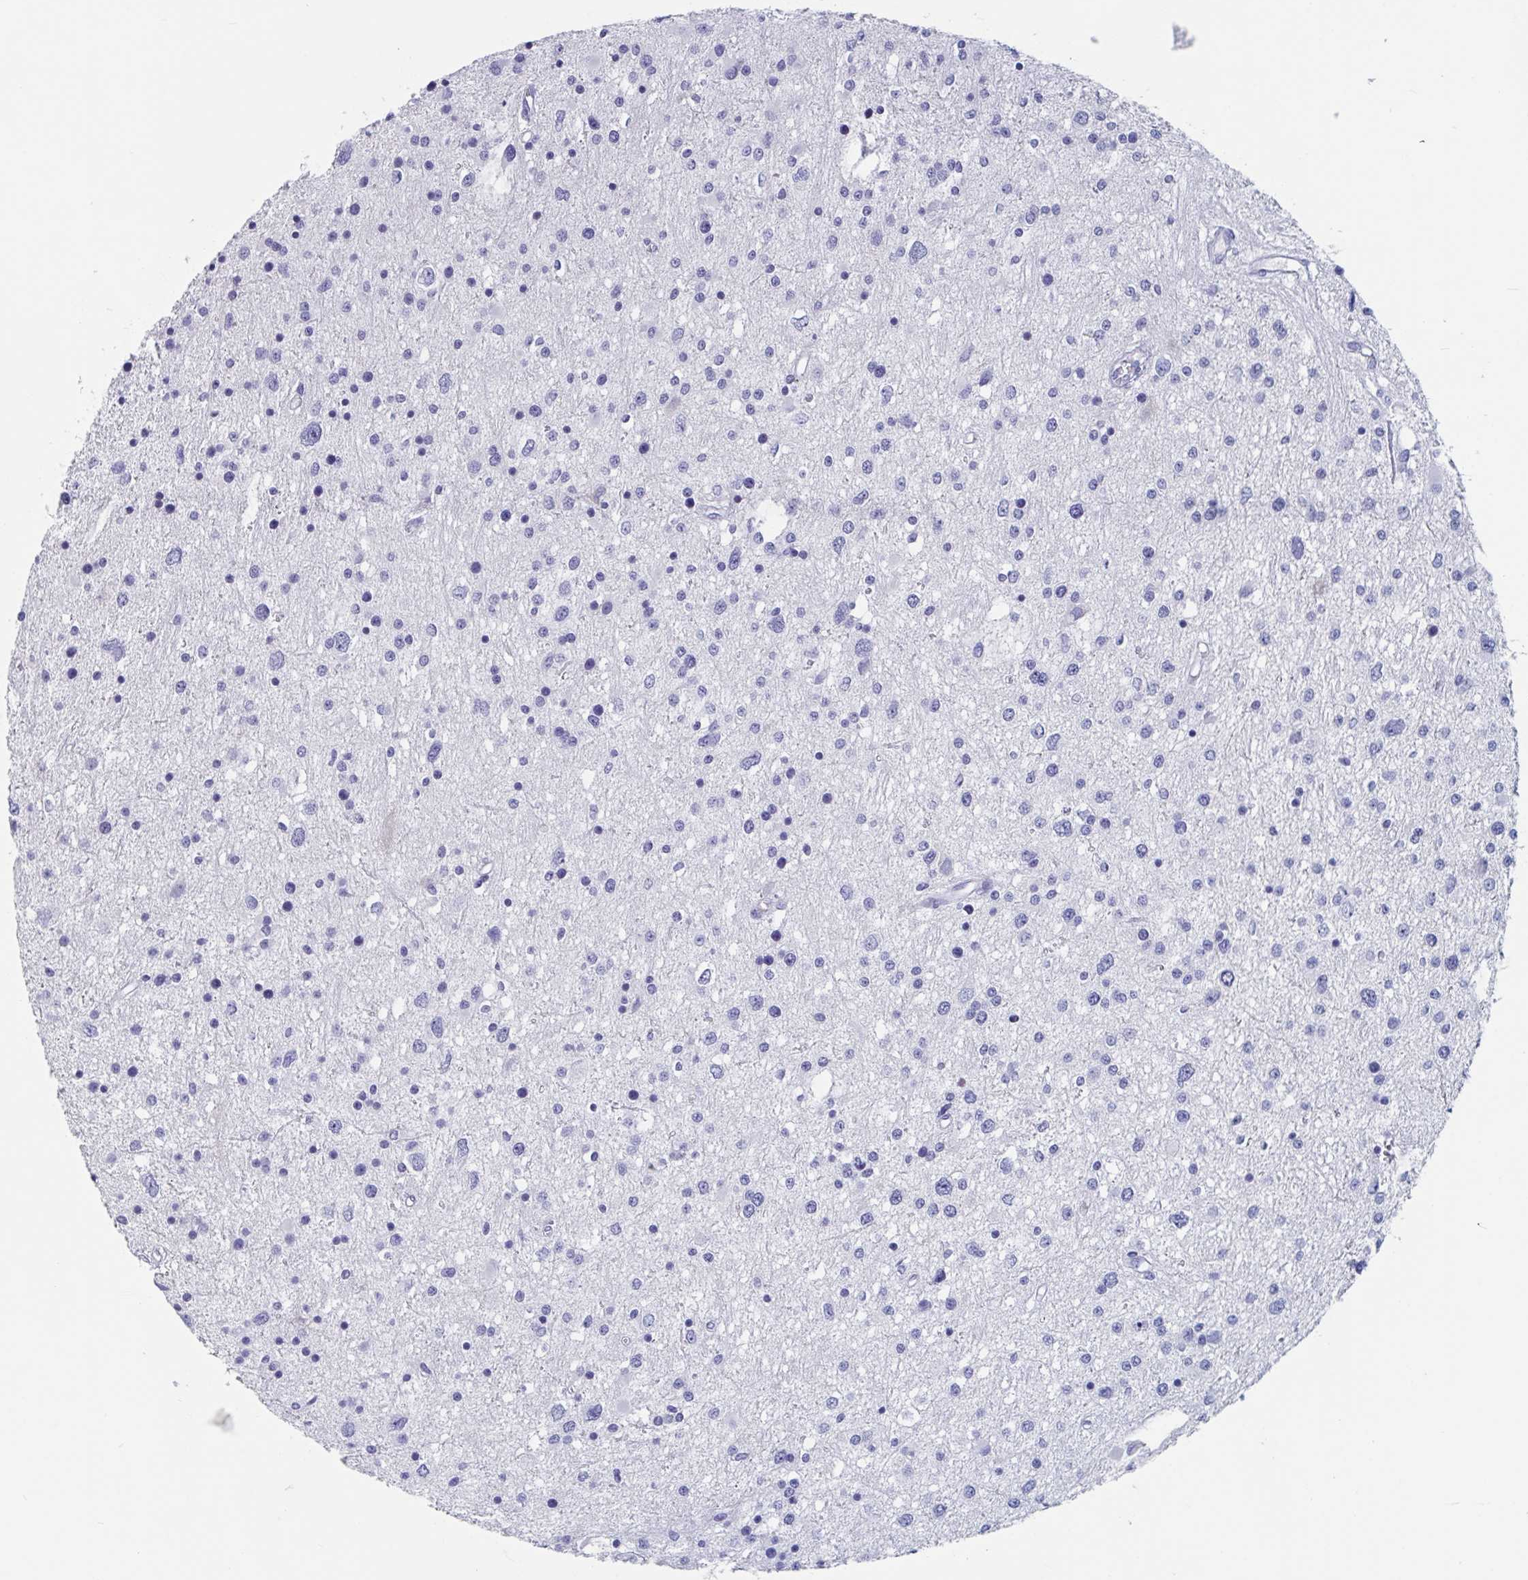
{"staining": {"intensity": "negative", "quantity": "none", "location": "none"}, "tissue": "glioma", "cell_type": "Tumor cells", "image_type": "cancer", "snomed": [{"axis": "morphology", "description": "Glioma, malignant, High grade"}, {"axis": "topography", "description": "Brain"}], "caption": "High power microscopy micrograph of an IHC image of glioma, revealing no significant expression in tumor cells. The staining was performed using DAB (3,3'-diaminobenzidine) to visualize the protein expression in brown, while the nuclei were stained in blue with hematoxylin (Magnification: 20x).", "gene": "DPEP3", "patient": {"sex": "male", "age": 54}}